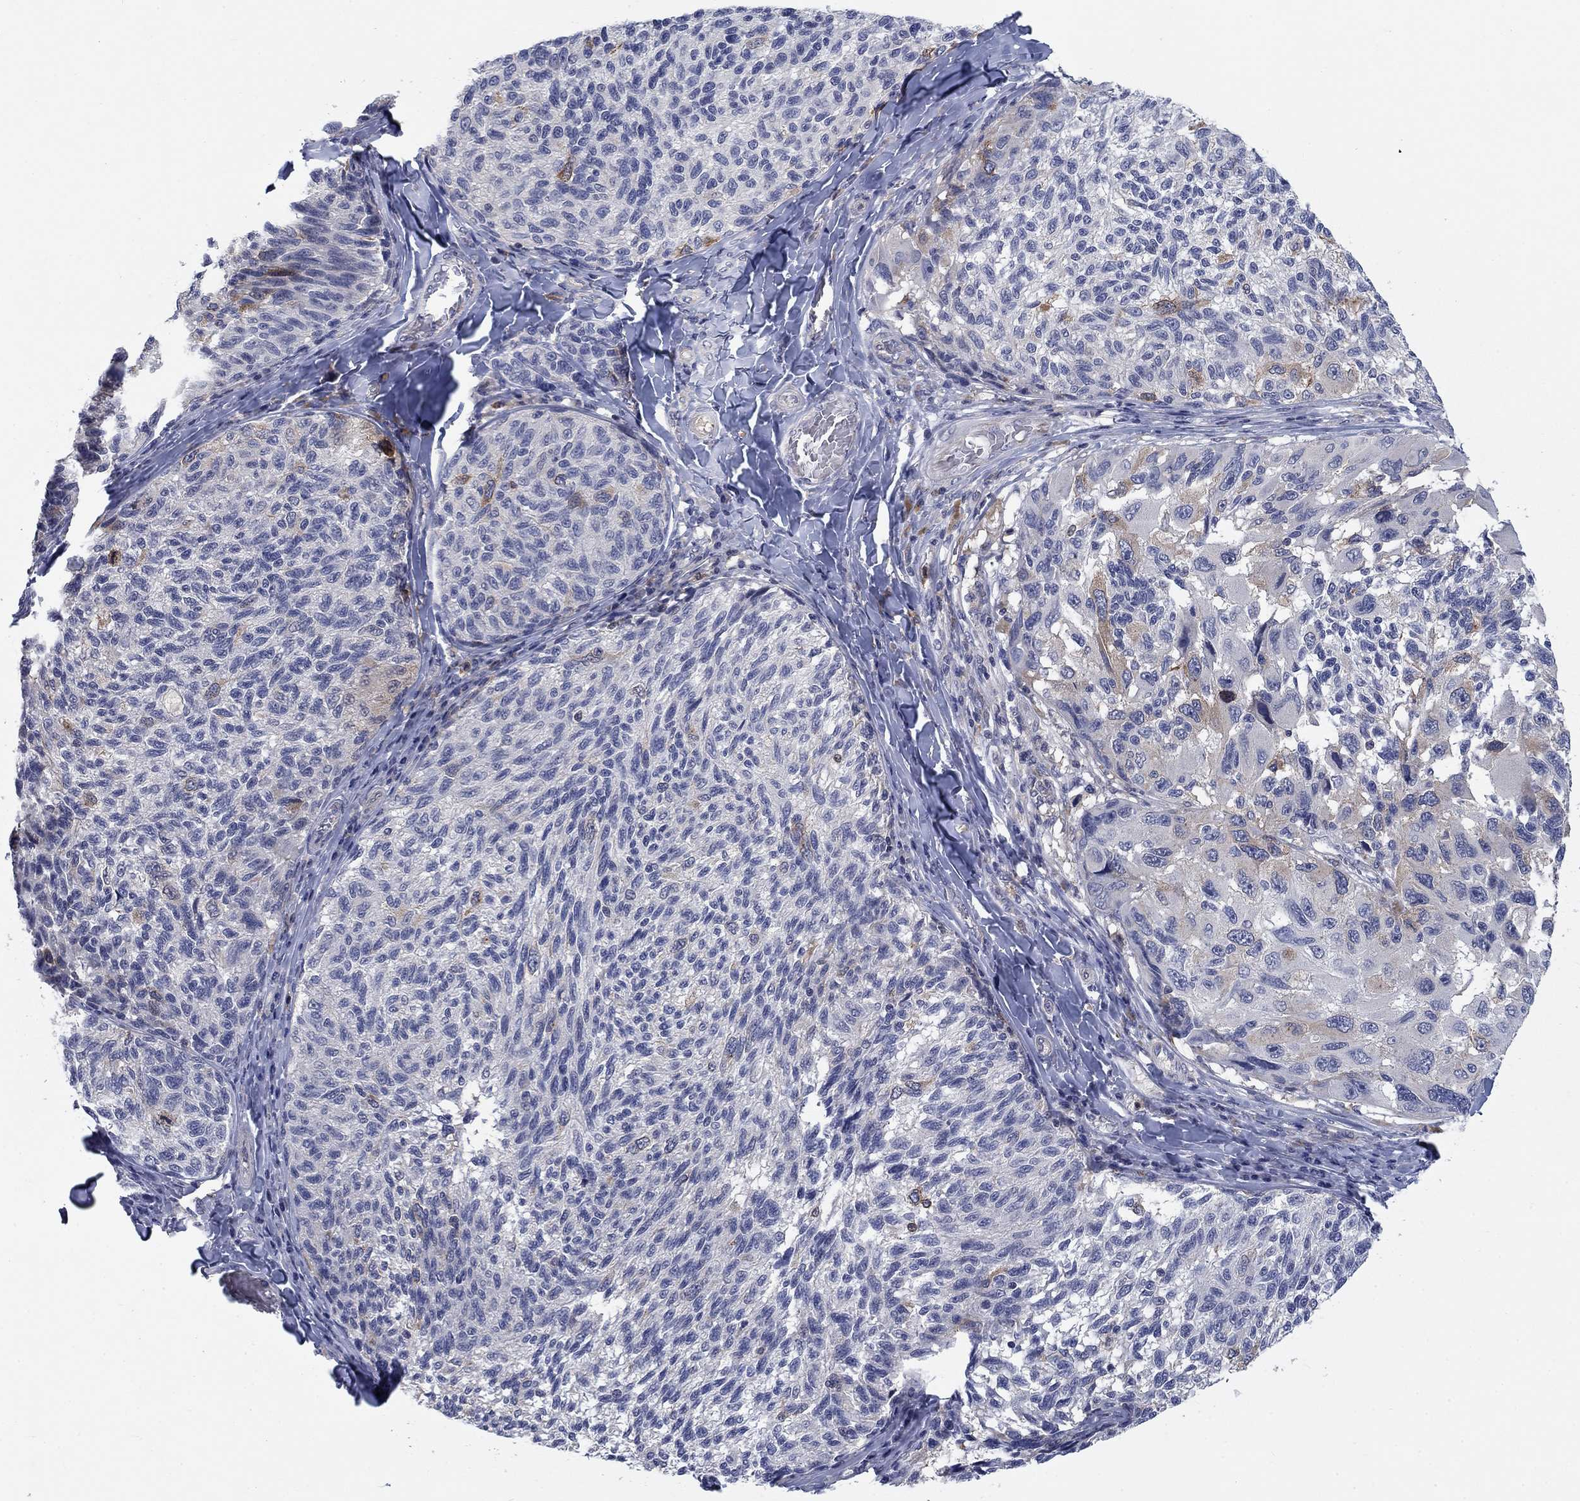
{"staining": {"intensity": "weak", "quantity": "<25%", "location": "cytoplasmic/membranous"}, "tissue": "melanoma", "cell_type": "Tumor cells", "image_type": "cancer", "snomed": [{"axis": "morphology", "description": "Malignant melanoma, NOS"}, {"axis": "topography", "description": "Skin"}], "caption": "This is a image of IHC staining of melanoma, which shows no staining in tumor cells.", "gene": "KIF15", "patient": {"sex": "female", "age": 73}}